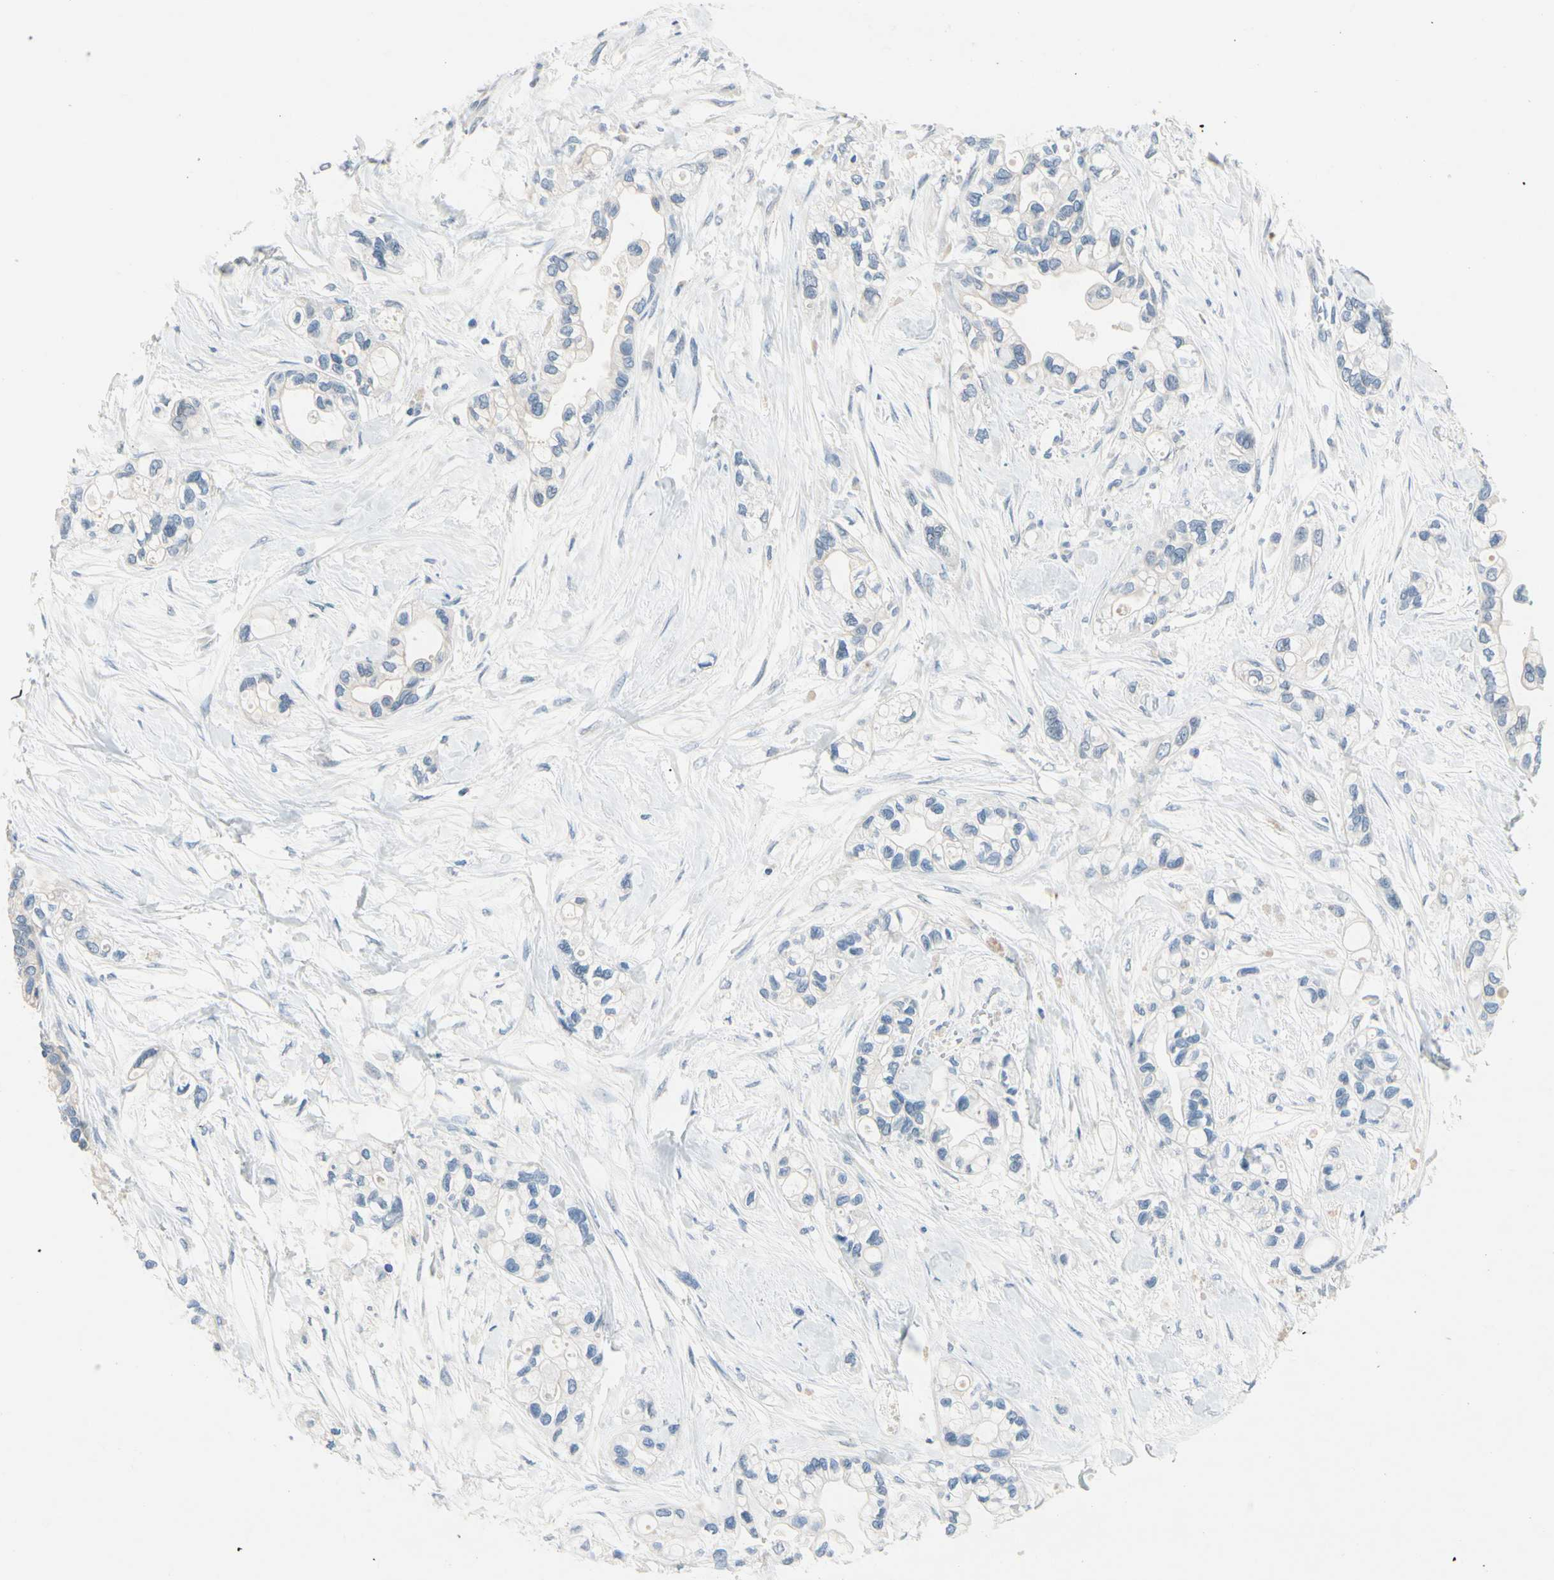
{"staining": {"intensity": "weak", "quantity": "<25%", "location": "cytoplasmic/membranous"}, "tissue": "pancreatic cancer", "cell_type": "Tumor cells", "image_type": "cancer", "snomed": [{"axis": "morphology", "description": "Adenocarcinoma, NOS"}, {"axis": "topography", "description": "Pancreas"}], "caption": "Pancreatic cancer (adenocarcinoma) was stained to show a protein in brown. There is no significant positivity in tumor cells. (Brightfield microscopy of DAB (3,3'-diaminobenzidine) immunohistochemistry (IHC) at high magnification).", "gene": "CNDP1", "patient": {"sex": "female", "age": 77}}